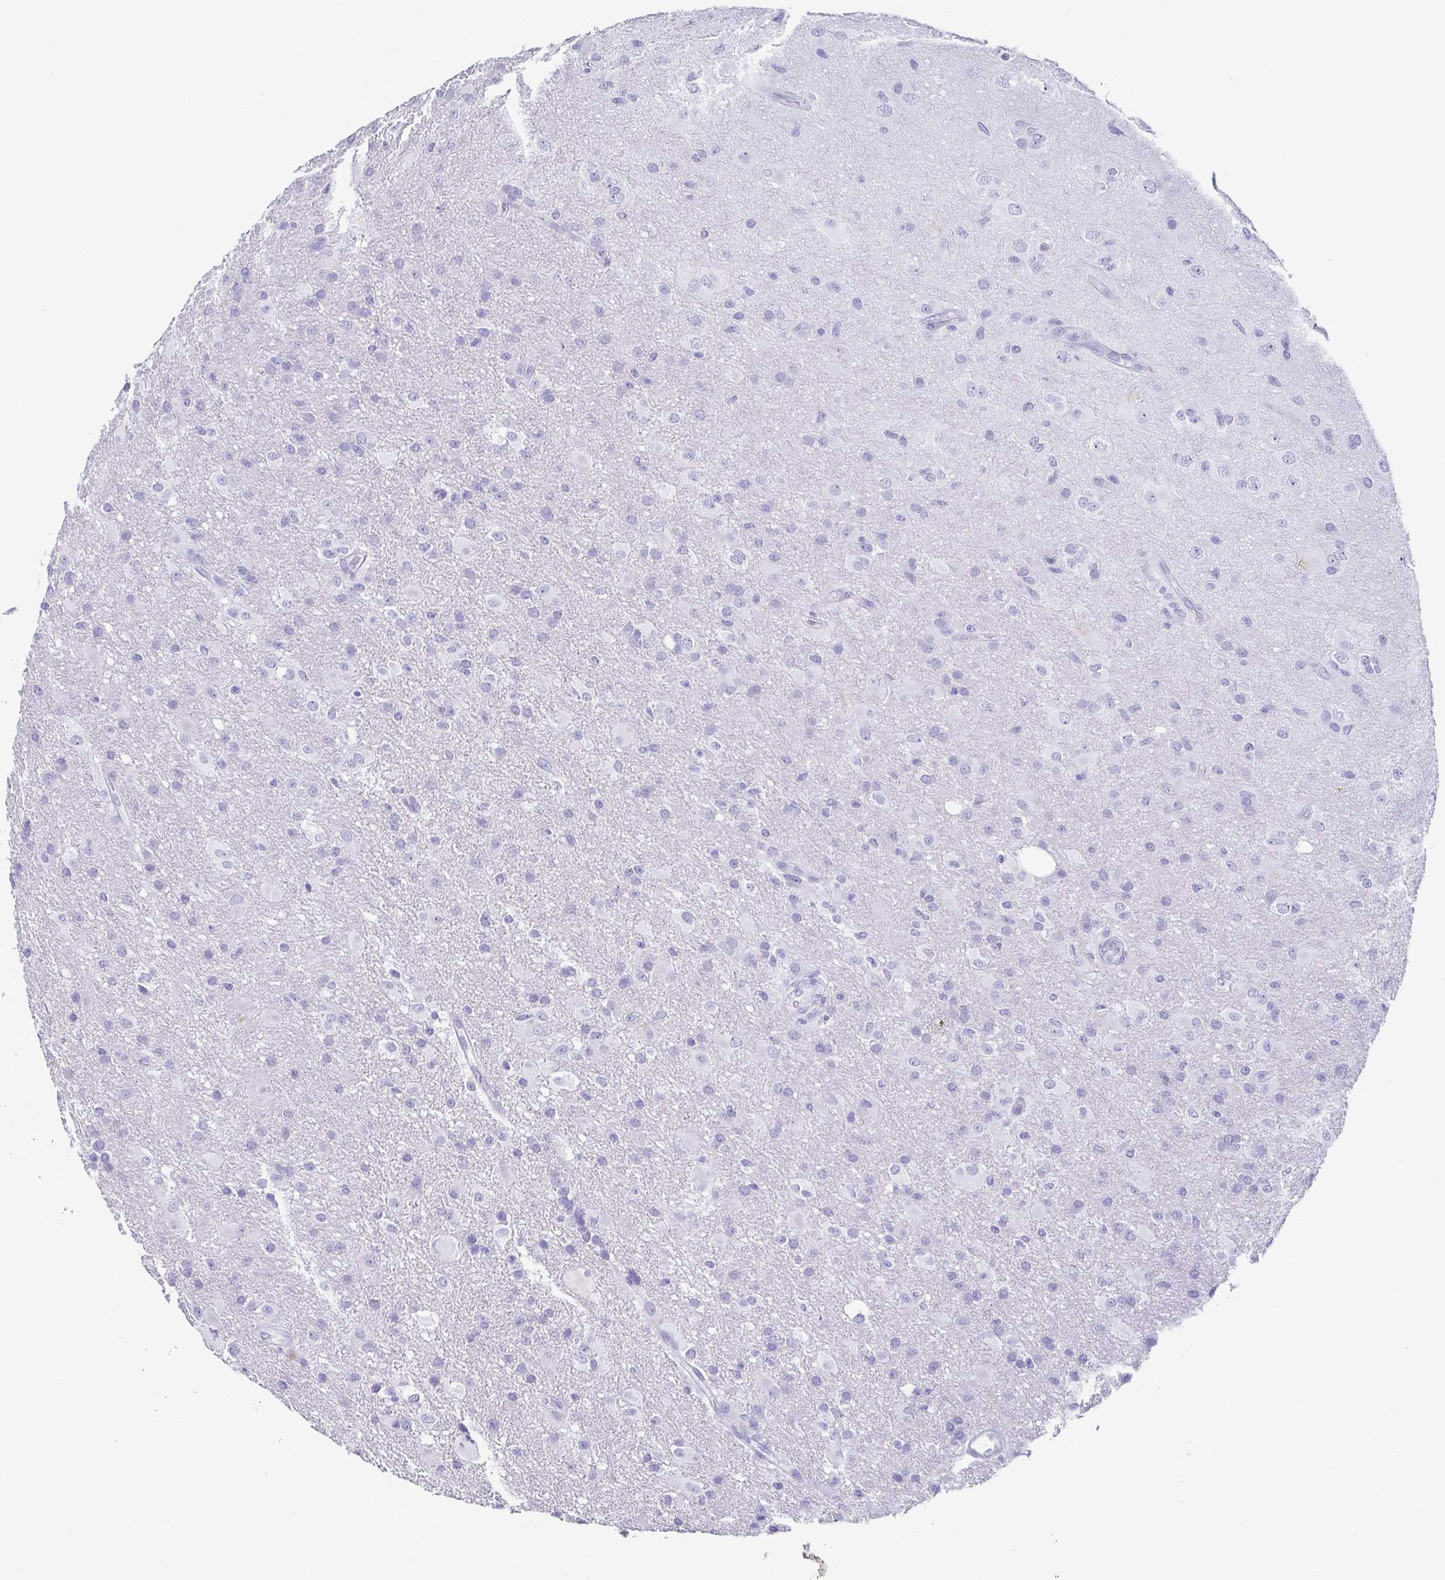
{"staining": {"intensity": "negative", "quantity": "none", "location": "none"}, "tissue": "glioma", "cell_type": "Tumor cells", "image_type": "cancer", "snomed": [{"axis": "morphology", "description": "Glioma, malignant, High grade"}, {"axis": "topography", "description": "Brain"}], "caption": "Immunohistochemistry (IHC) image of glioma stained for a protein (brown), which reveals no positivity in tumor cells.", "gene": "CD164L2", "patient": {"sex": "male", "age": 53}}